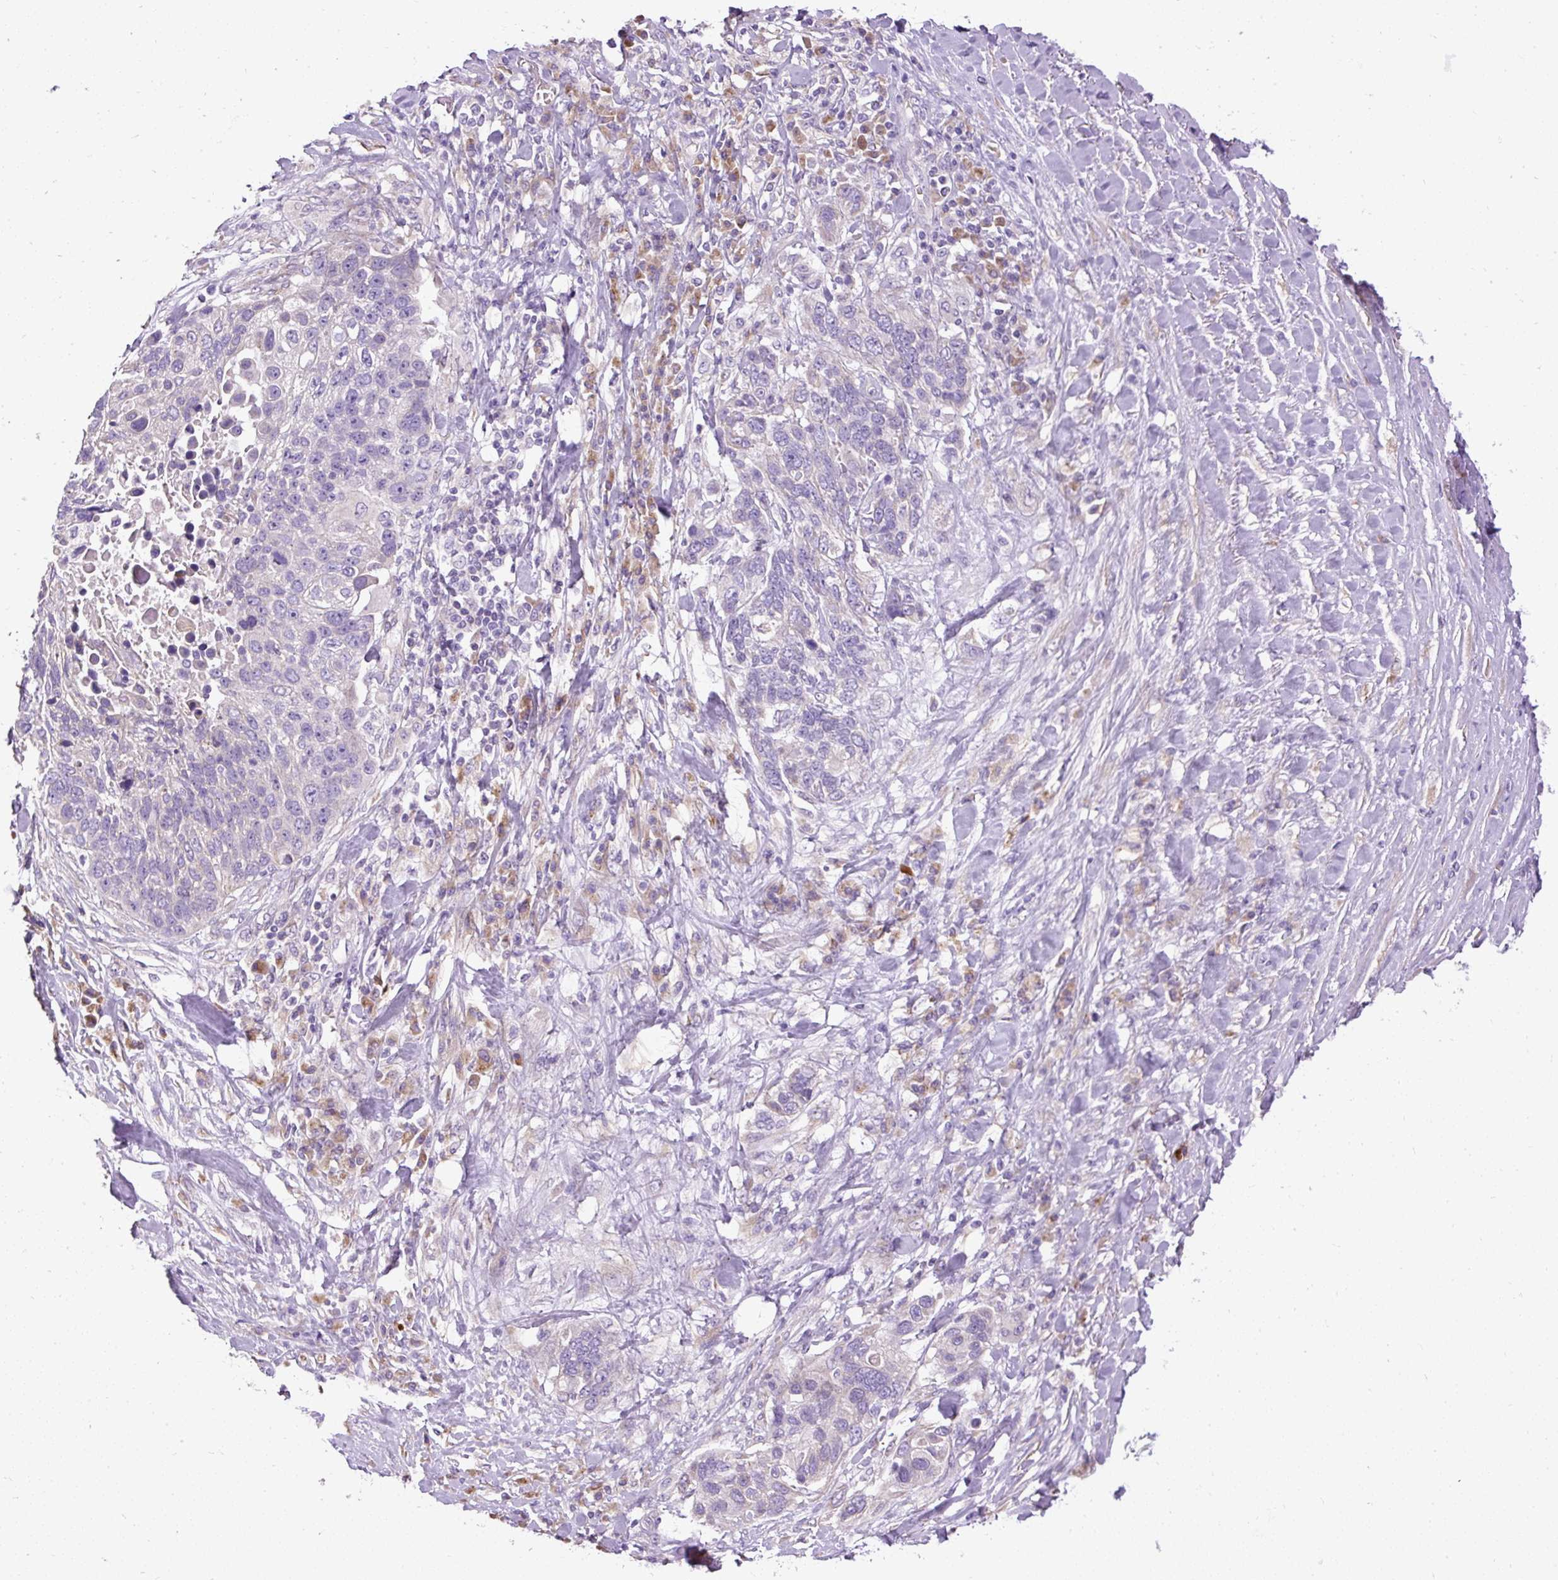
{"staining": {"intensity": "negative", "quantity": "none", "location": "none"}, "tissue": "lung cancer", "cell_type": "Tumor cells", "image_type": "cancer", "snomed": [{"axis": "morphology", "description": "Squamous cell carcinoma, NOS"}, {"axis": "topography", "description": "Lung"}], "caption": "Immunohistochemistry (IHC) image of human squamous cell carcinoma (lung) stained for a protein (brown), which reveals no positivity in tumor cells. The staining was performed using DAB to visualize the protein expression in brown, while the nuclei were stained in blue with hematoxylin (Magnification: 20x).", "gene": "FAM149A", "patient": {"sex": "male", "age": 66}}